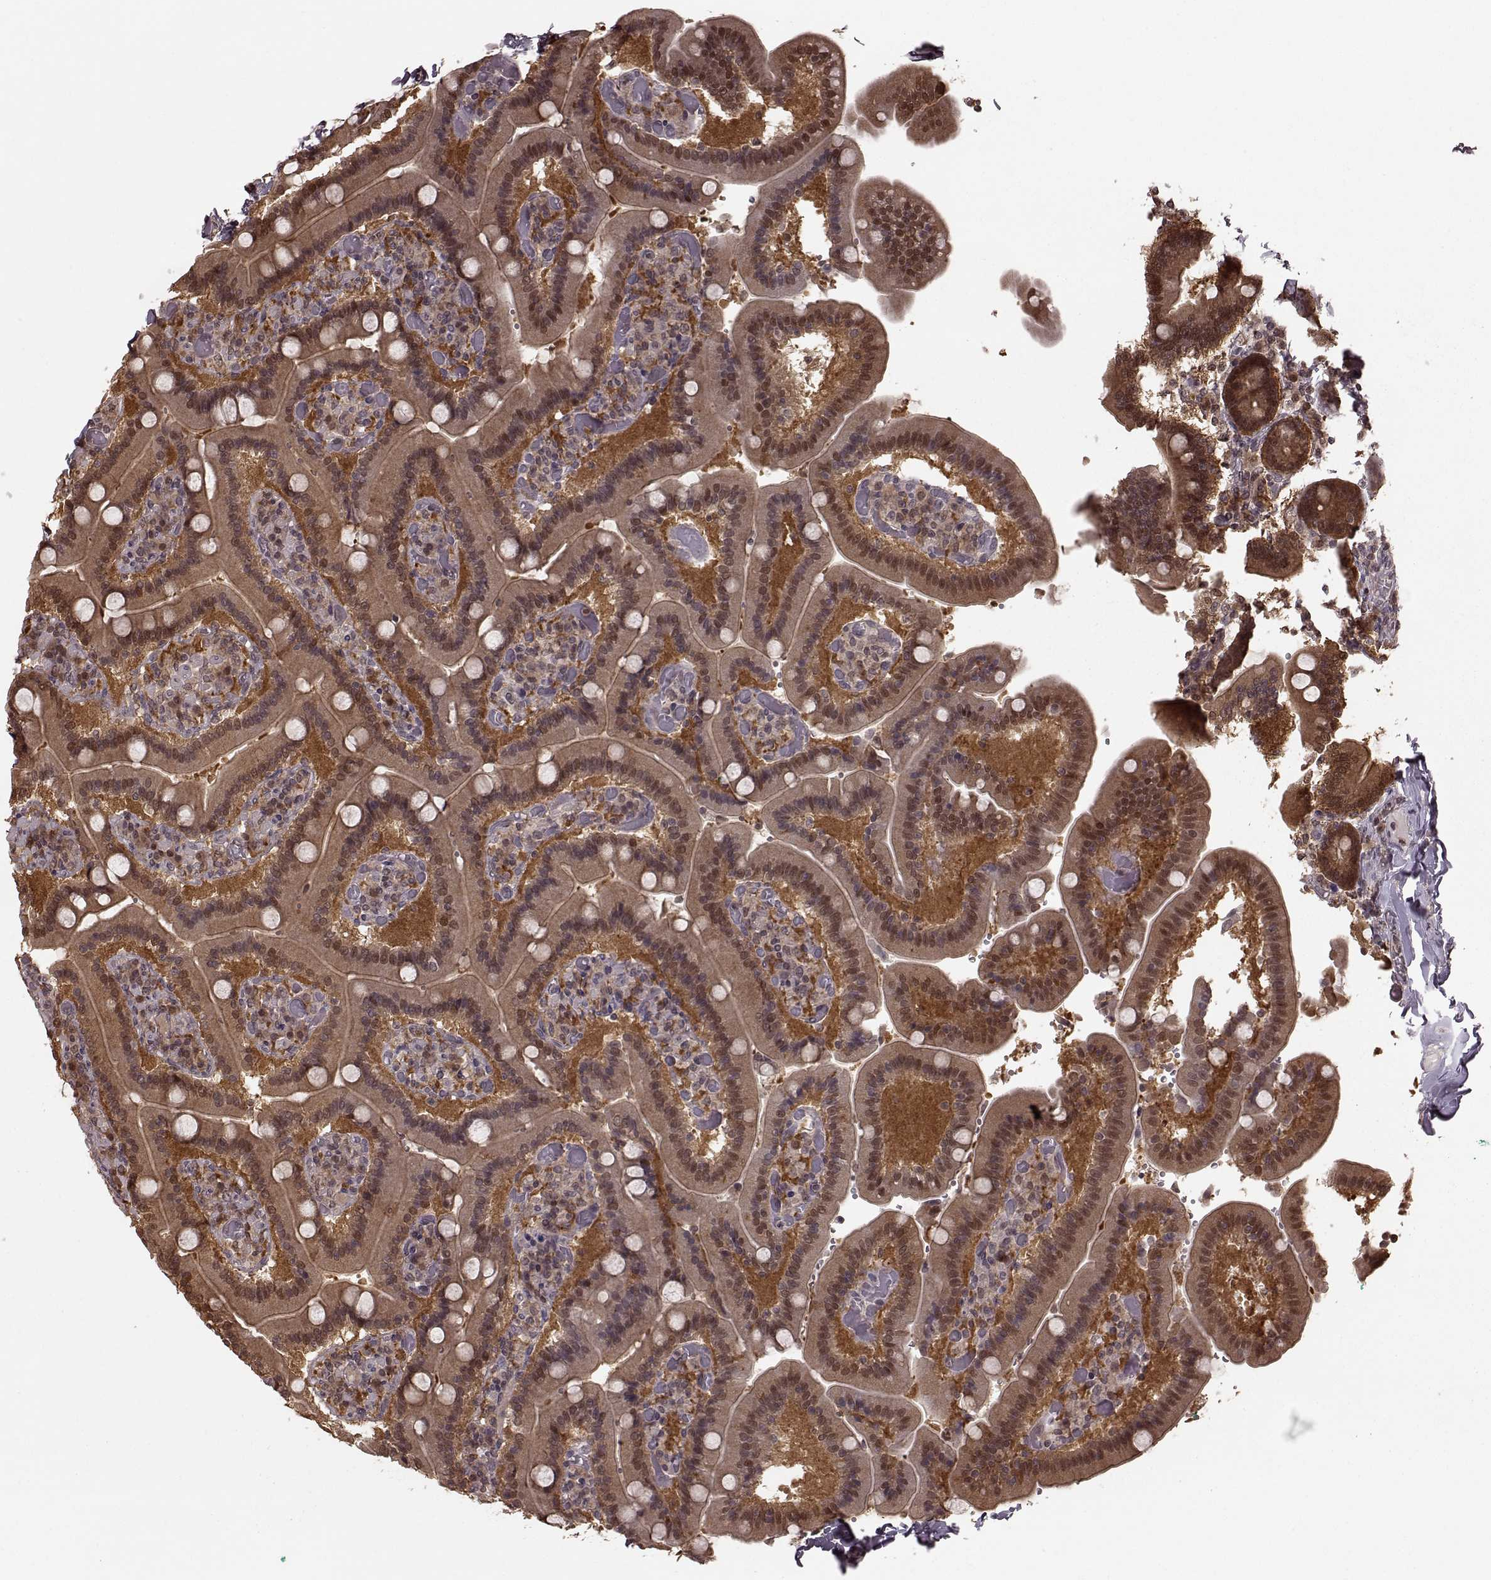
{"staining": {"intensity": "moderate", "quantity": ">75%", "location": "cytoplasmic/membranous,nuclear"}, "tissue": "duodenum", "cell_type": "Glandular cells", "image_type": "normal", "snomed": [{"axis": "morphology", "description": "Normal tissue, NOS"}, {"axis": "topography", "description": "Duodenum"}], "caption": "A brown stain labels moderate cytoplasmic/membranous,nuclear positivity of a protein in glandular cells of benign duodenum.", "gene": "GSS", "patient": {"sex": "female", "age": 62}}